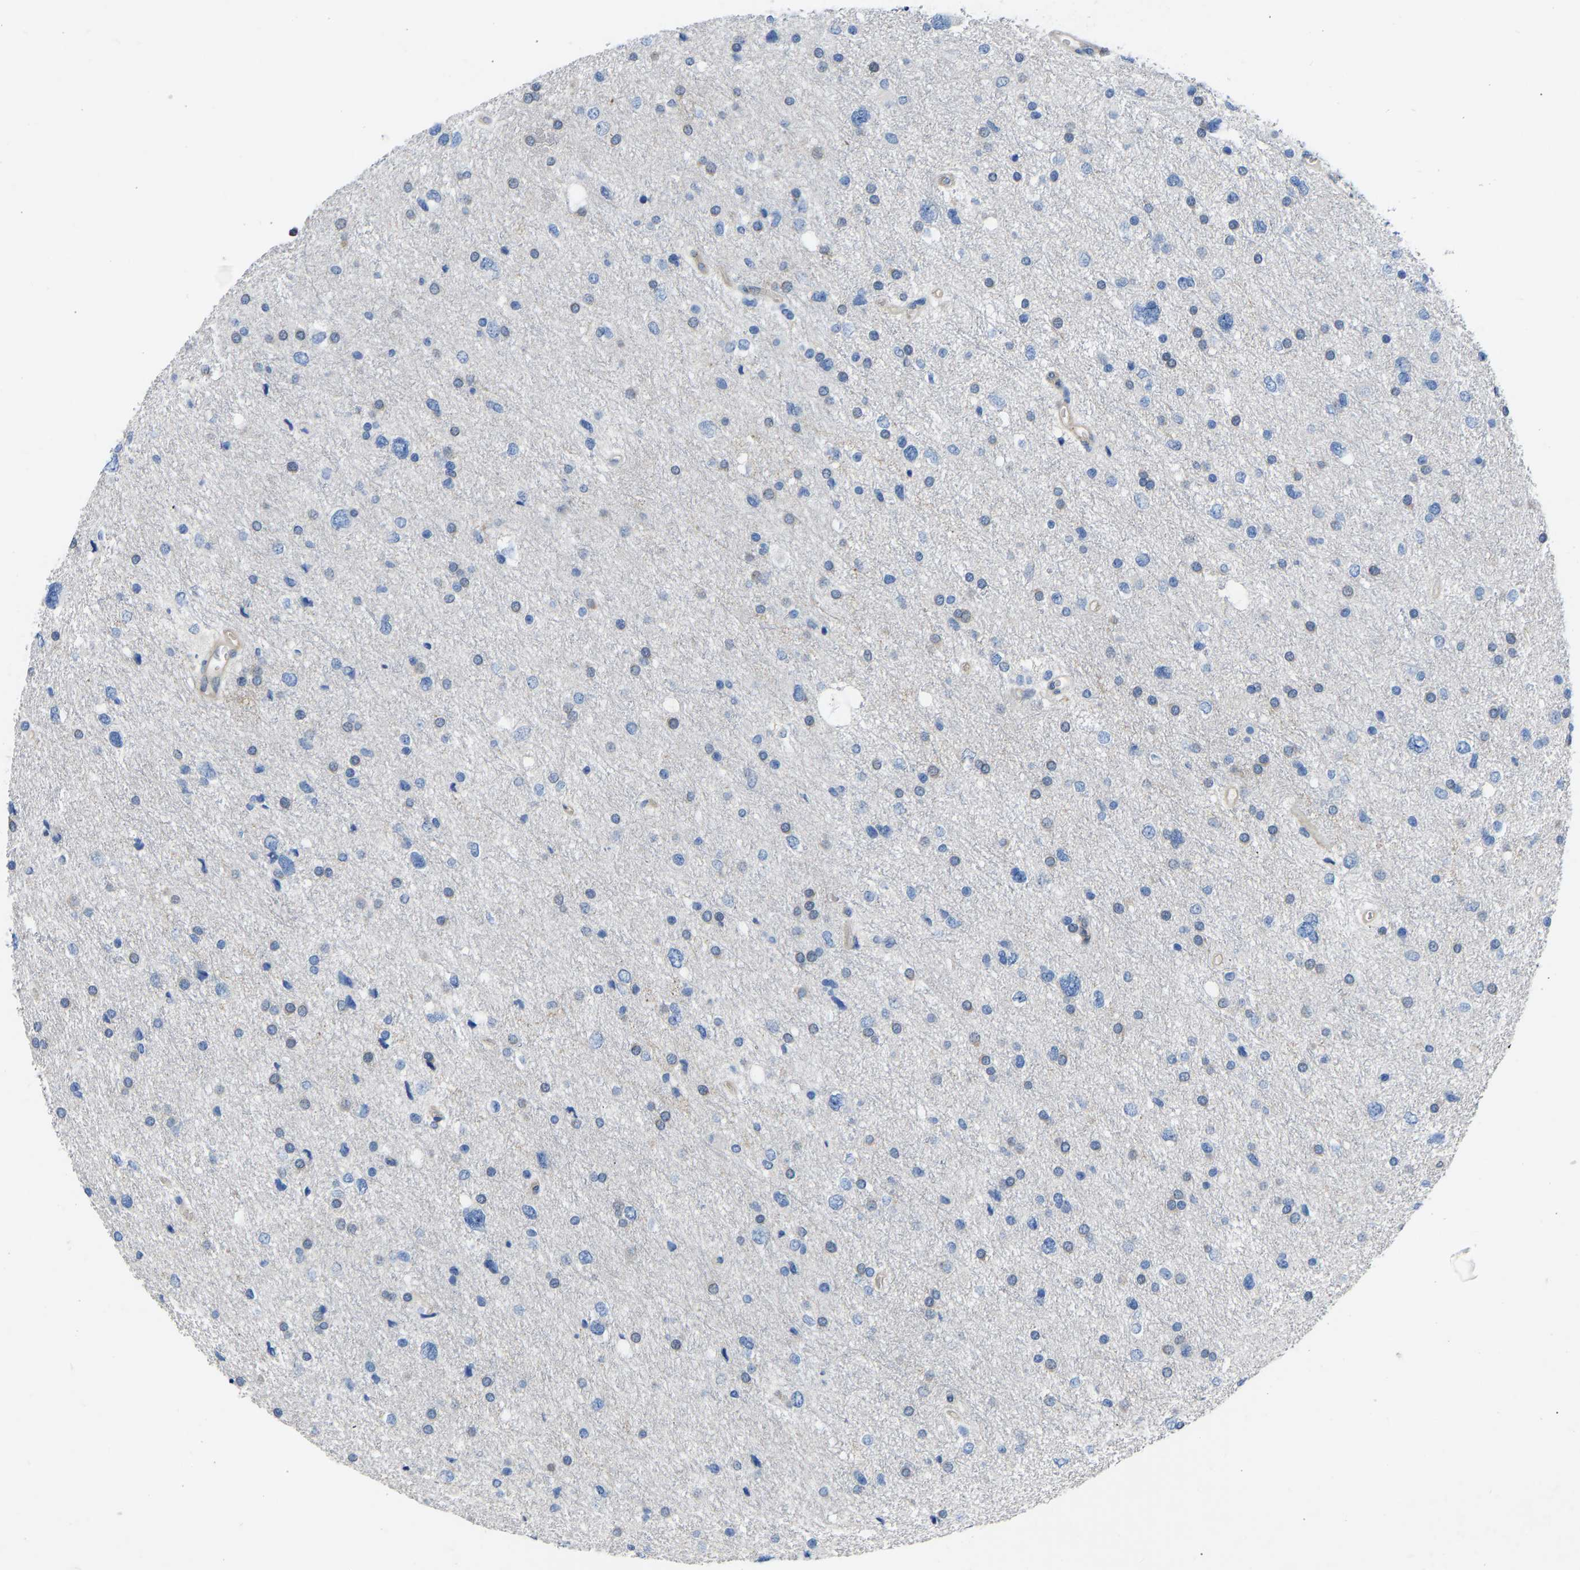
{"staining": {"intensity": "negative", "quantity": "none", "location": "none"}, "tissue": "glioma", "cell_type": "Tumor cells", "image_type": "cancer", "snomed": [{"axis": "morphology", "description": "Glioma, malignant, Low grade"}, {"axis": "topography", "description": "Brain"}], "caption": "Tumor cells are negative for brown protein staining in glioma.", "gene": "RBP1", "patient": {"sex": "female", "age": 37}}